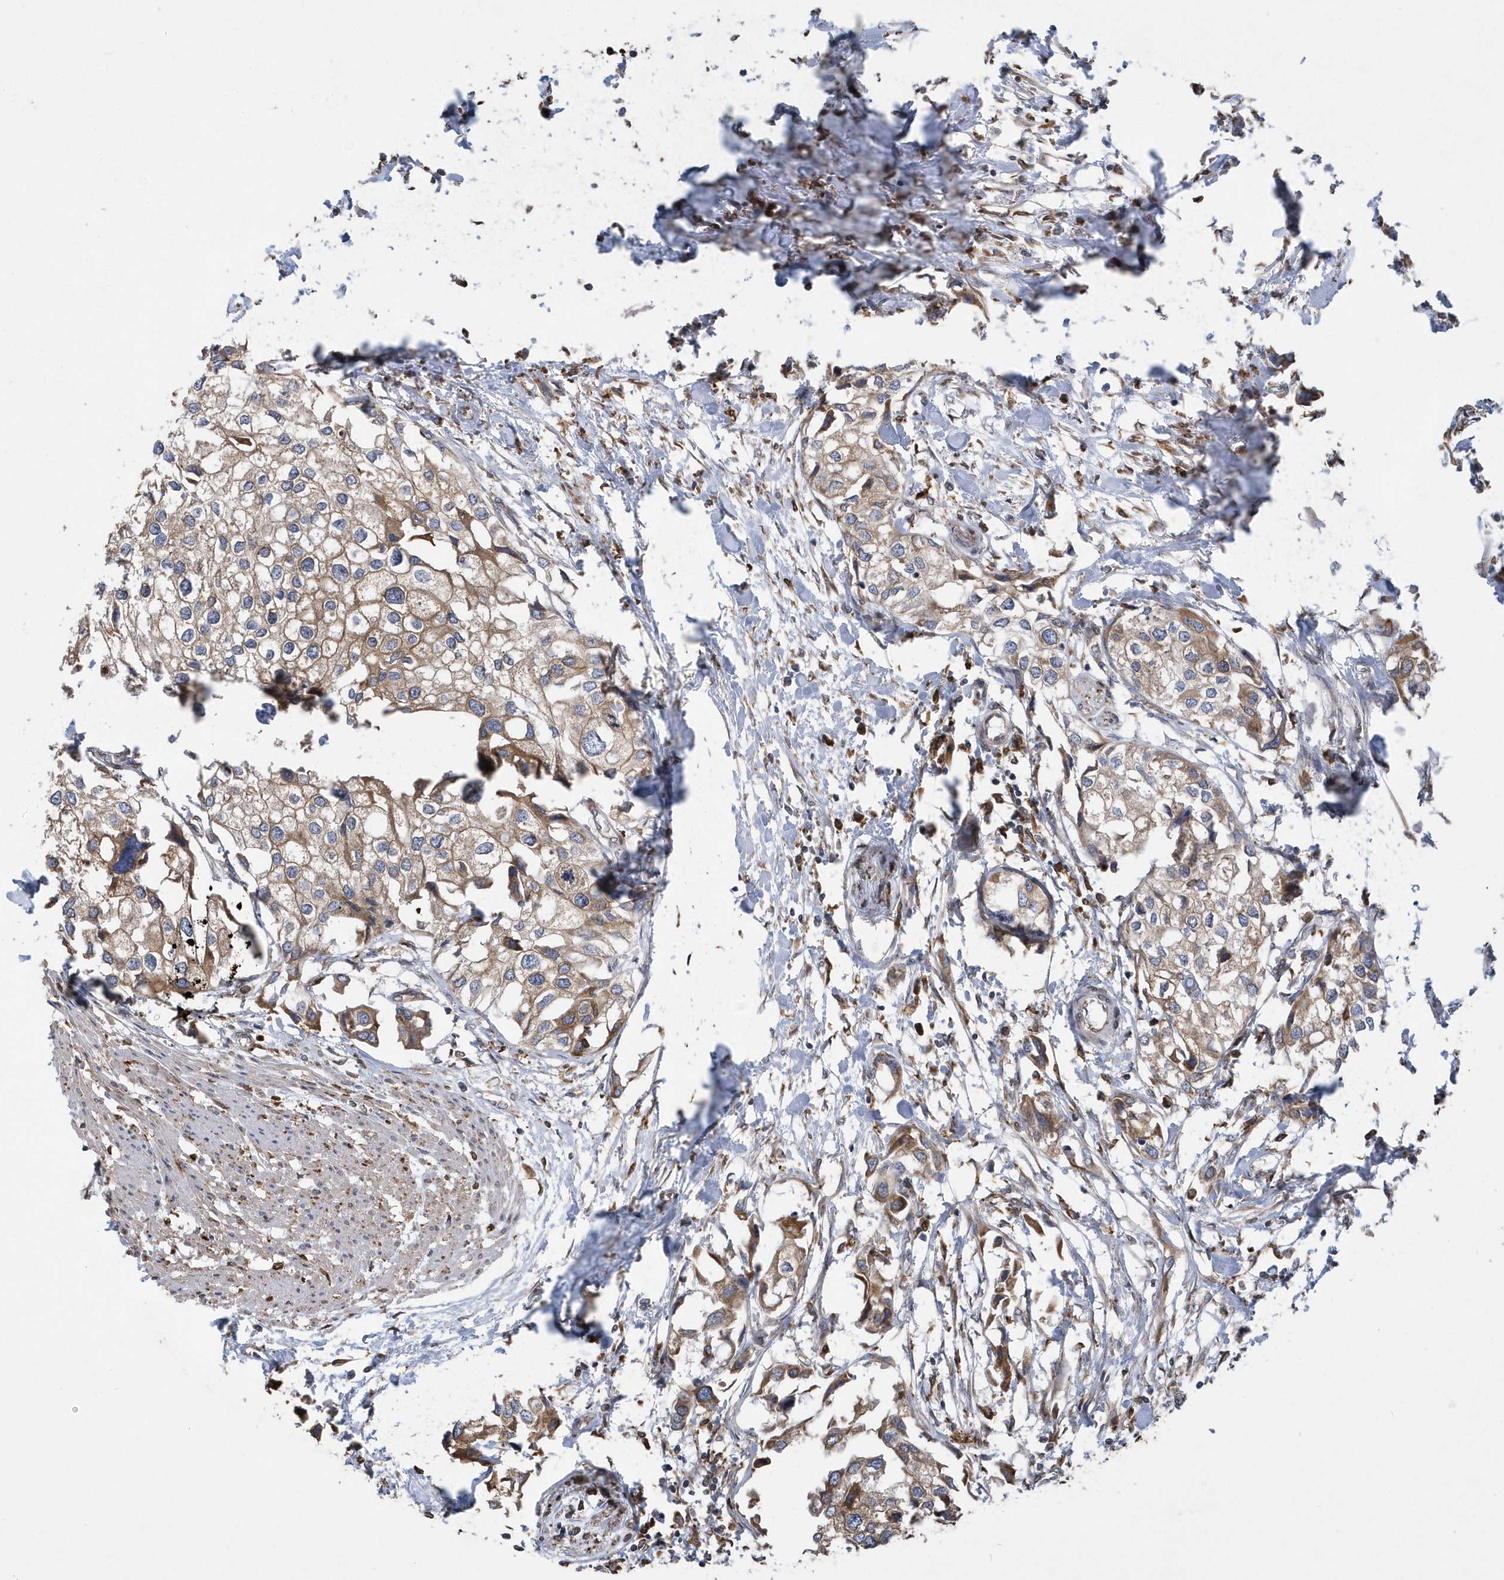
{"staining": {"intensity": "weak", "quantity": ">75%", "location": "cytoplasmic/membranous"}, "tissue": "urothelial cancer", "cell_type": "Tumor cells", "image_type": "cancer", "snomed": [{"axis": "morphology", "description": "Urothelial carcinoma, High grade"}, {"axis": "topography", "description": "Urinary bladder"}], "caption": "Immunohistochemistry (IHC) histopathology image of high-grade urothelial carcinoma stained for a protein (brown), which demonstrates low levels of weak cytoplasmic/membranous expression in approximately >75% of tumor cells.", "gene": "VAMP7", "patient": {"sex": "male", "age": 64}}